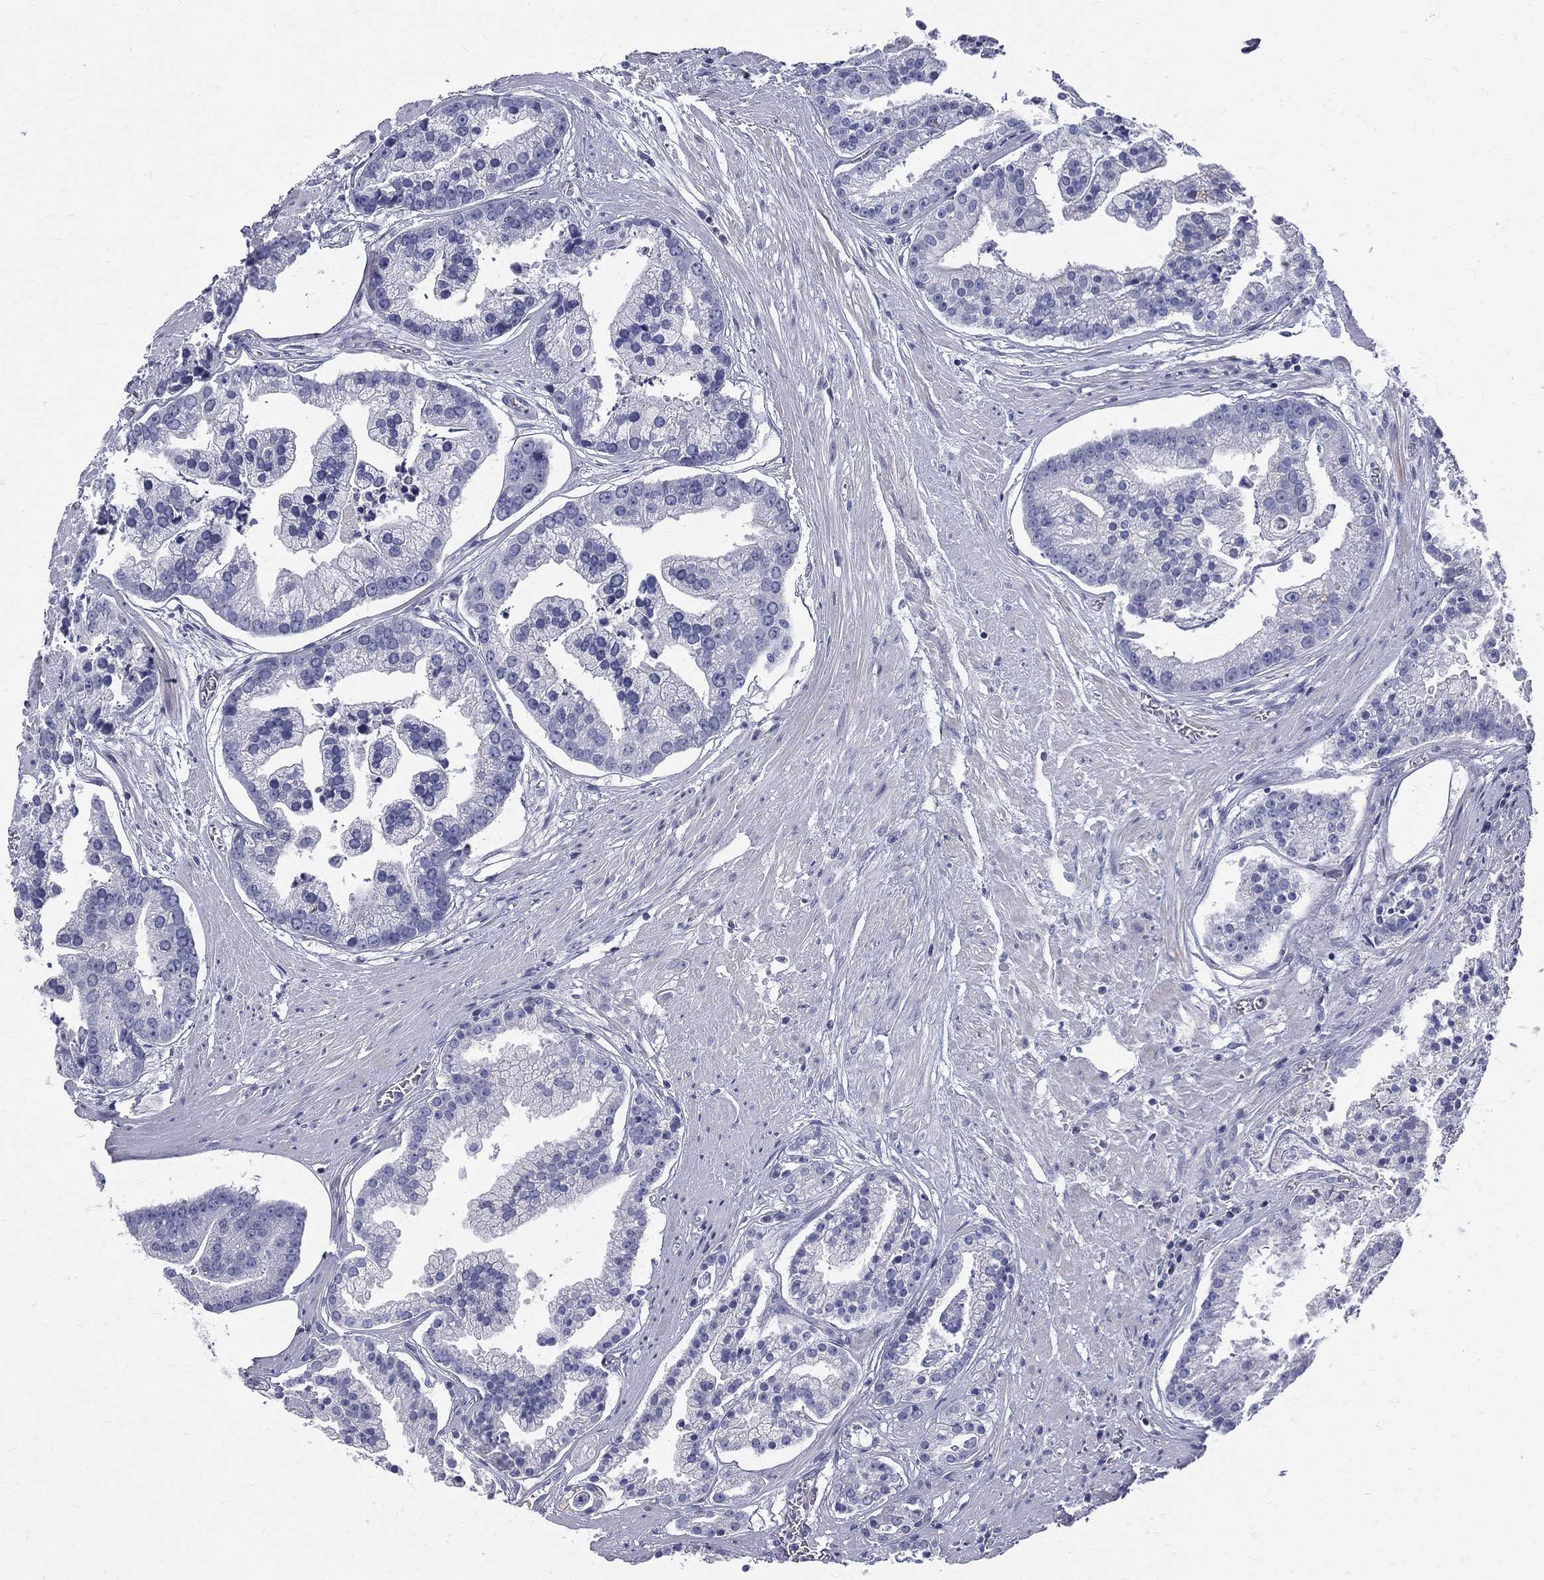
{"staining": {"intensity": "negative", "quantity": "none", "location": "none"}, "tissue": "prostate cancer", "cell_type": "Tumor cells", "image_type": "cancer", "snomed": [{"axis": "morphology", "description": "Adenocarcinoma, NOS"}, {"axis": "topography", "description": "Prostate and seminal vesicle, NOS"}, {"axis": "topography", "description": "Prostate"}], "caption": "Tumor cells are negative for protein expression in human prostate cancer. (DAB IHC visualized using brightfield microscopy, high magnification).", "gene": "ETNPPL", "patient": {"sex": "male", "age": 44}}